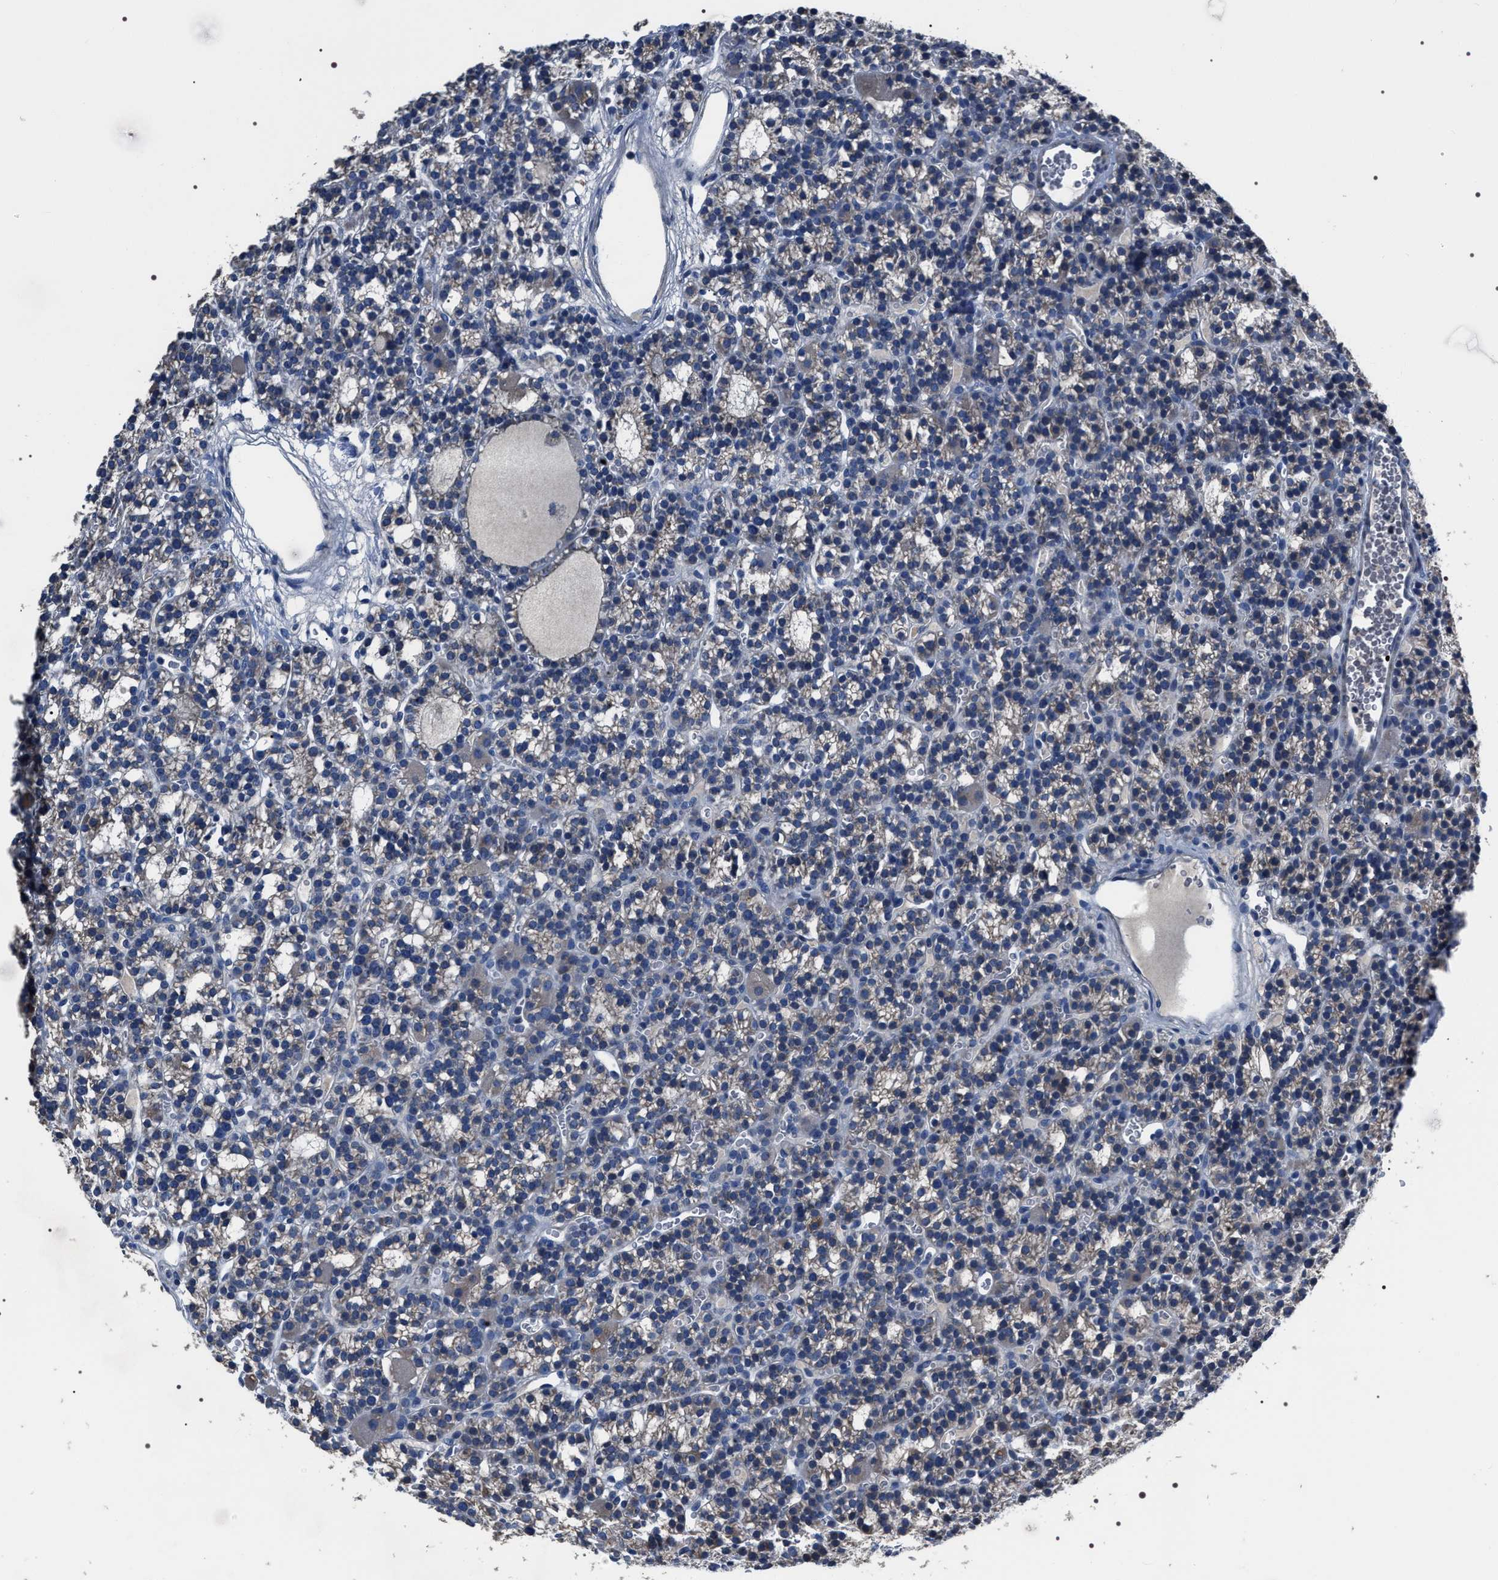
{"staining": {"intensity": "negative", "quantity": "none", "location": "none"}, "tissue": "parathyroid gland", "cell_type": "Glandular cells", "image_type": "normal", "snomed": [{"axis": "morphology", "description": "Normal tissue, NOS"}, {"axis": "morphology", "description": "Adenoma, NOS"}, {"axis": "topography", "description": "Parathyroid gland"}], "caption": "High magnification brightfield microscopy of normal parathyroid gland stained with DAB (3,3'-diaminobenzidine) (brown) and counterstained with hematoxylin (blue): glandular cells show no significant expression. Brightfield microscopy of immunohistochemistry stained with DAB (brown) and hematoxylin (blue), captured at high magnification.", "gene": "TRIM54", "patient": {"sex": "female", "age": 58}}